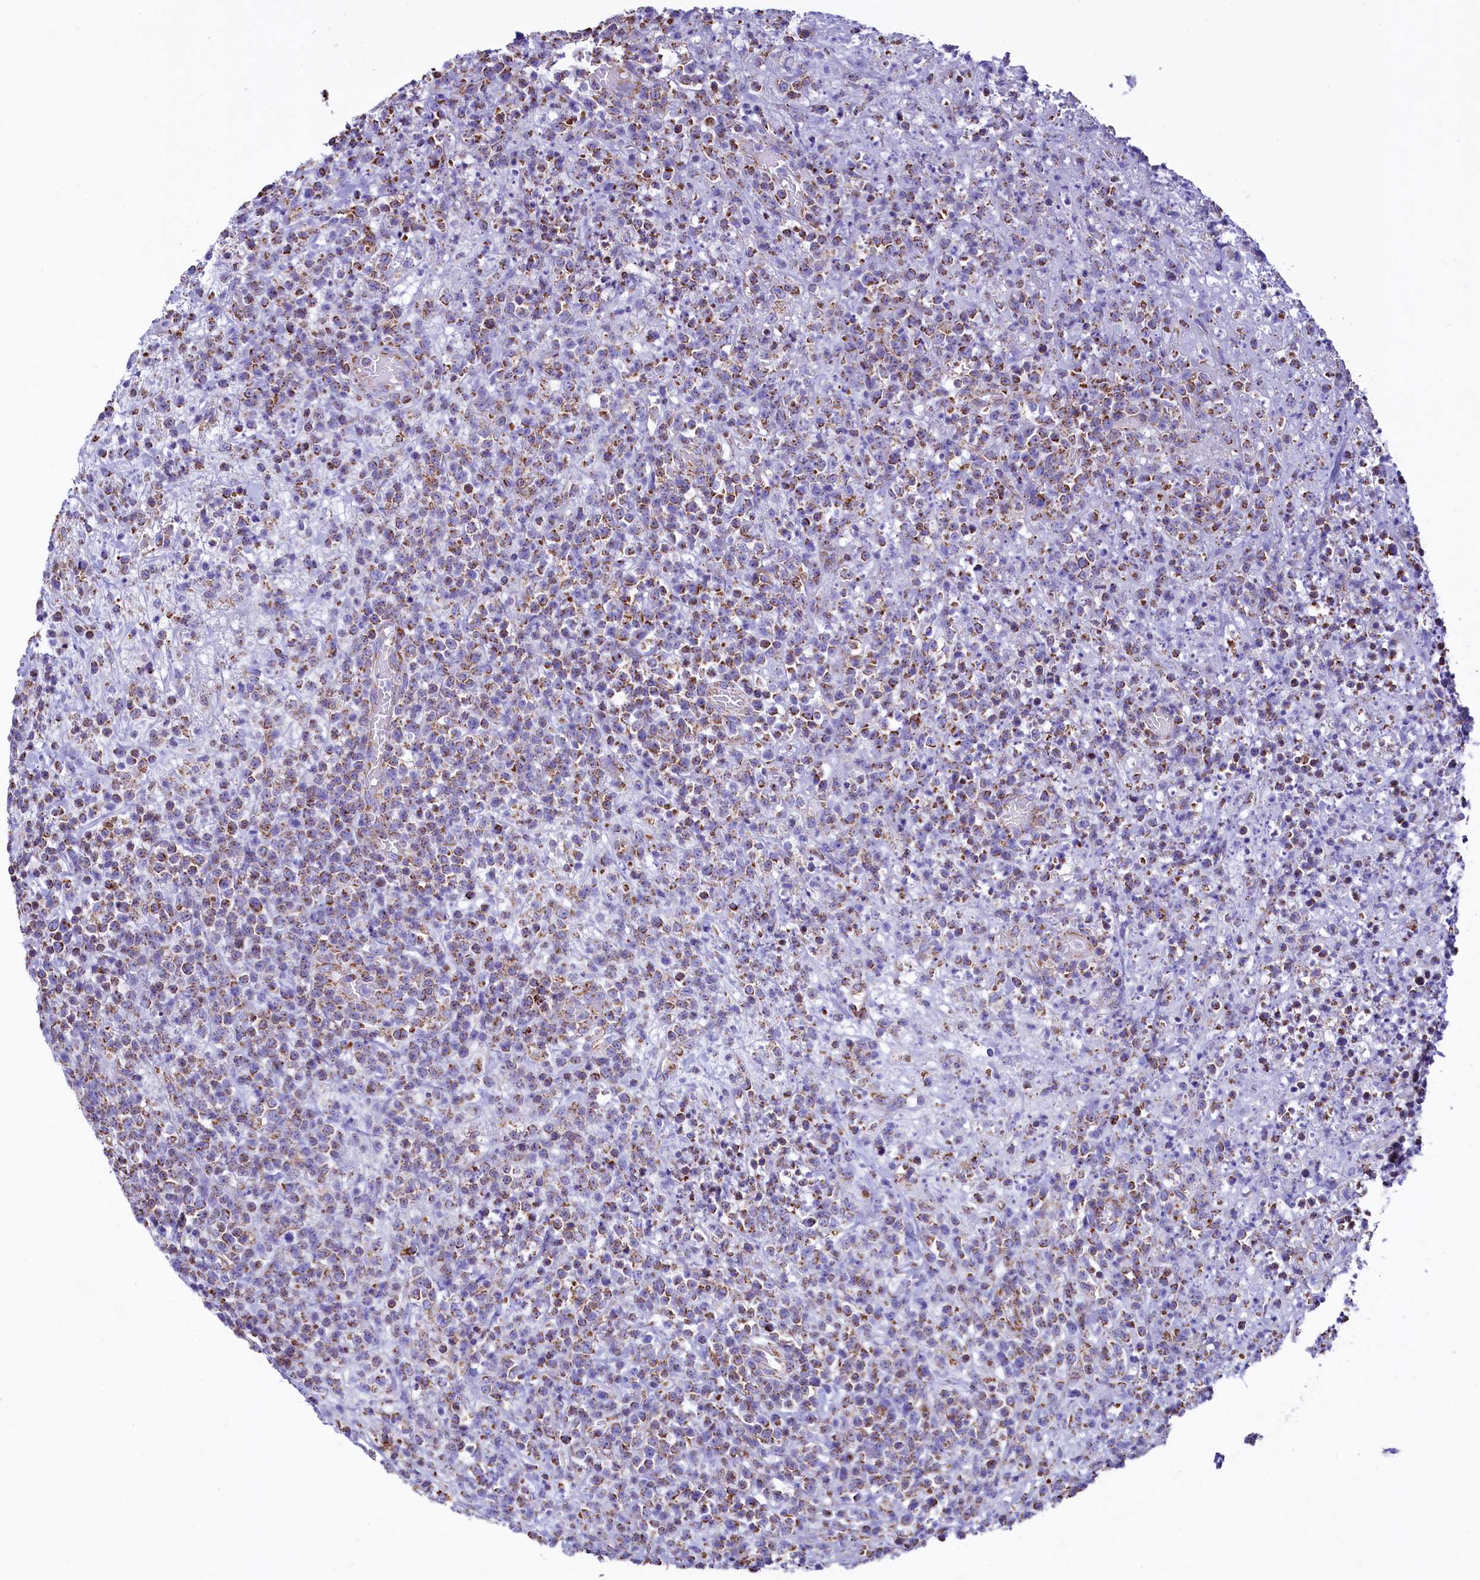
{"staining": {"intensity": "moderate", "quantity": "25%-75%", "location": "cytoplasmic/membranous"}, "tissue": "lymphoma", "cell_type": "Tumor cells", "image_type": "cancer", "snomed": [{"axis": "morphology", "description": "Malignant lymphoma, non-Hodgkin's type, High grade"}, {"axis": "topography", "description": "Colon"}], "caption": "Tumor cells demonstrate medium levels of moderate cytoplasmic/membranous positivity in about 25%-75% of cells in malignant lymphoma, non-Hodgkin's type (high-grade). (DAB IHC, brown staining for protein, blue staining for nuclei).", "gene": "IDH3A", "patient": {"sex": "female", "age": 53}}